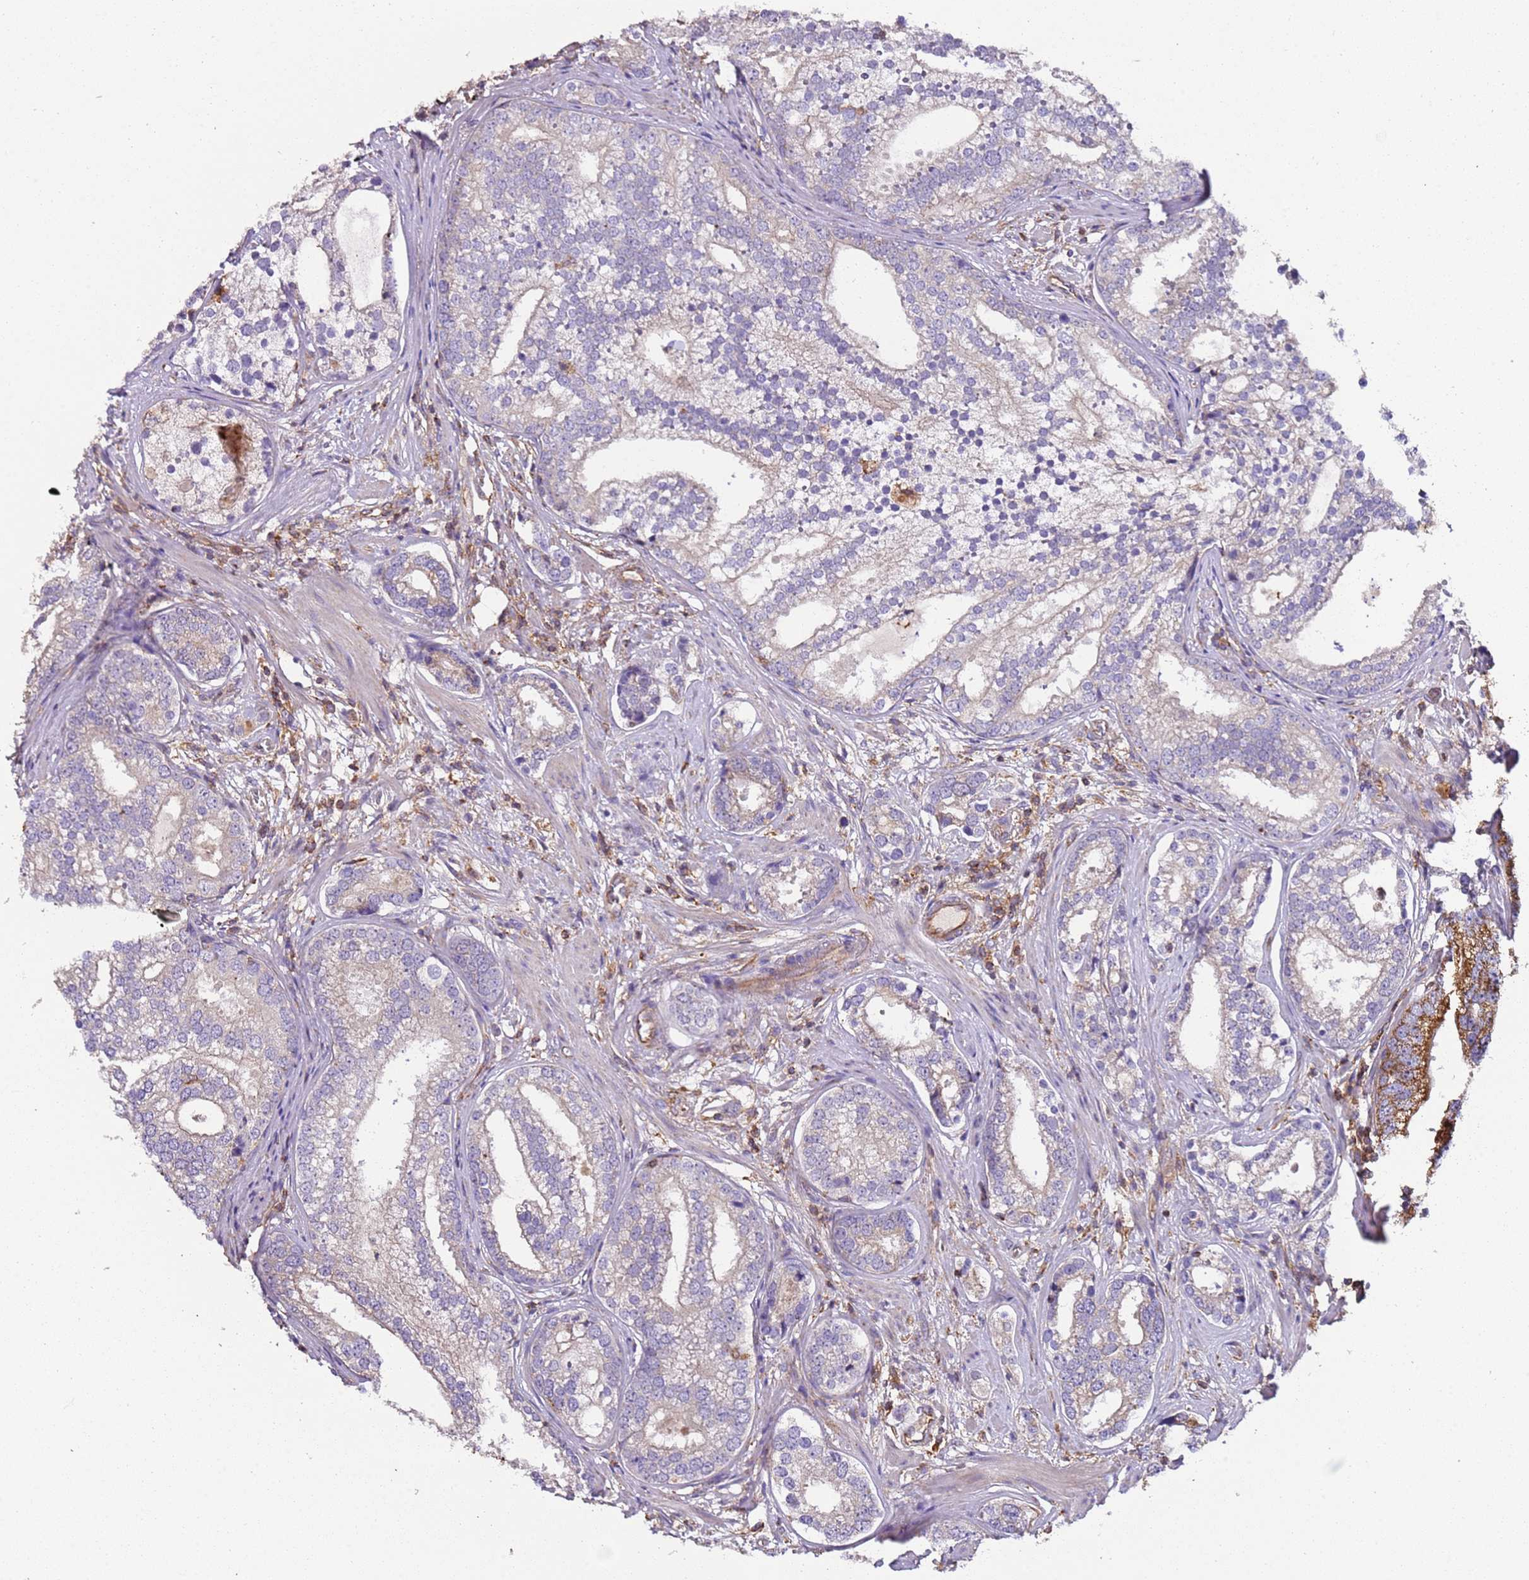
{"staining": {"intensity": "strong", "quantity": "<25%", "location": "cytoplasmic/membranous"}, "tissue": "prostate cancer", "cell_type": "Tumor cells", "image_type": "cancer", "snomed": [{"axis": "morphology", "description": "Adenocarcinoma, High grade"}, {"axis": "topography", "description": "Prostate"}], "caption": "A medium amount of strong cytoplasmic/membranous positivity is seen in about <25% of tumor cells in prostate cancer (high-grade adenocarcinoma) tissue. The protein of interest is stained brown, and the nuclei are stained in blue (DAB (3,3'-diaminobenzidine) IHC with brightfield microscopy, high magnification).", "gene": "RMND5A", "patient": {"sex": "male", "age": 75}}